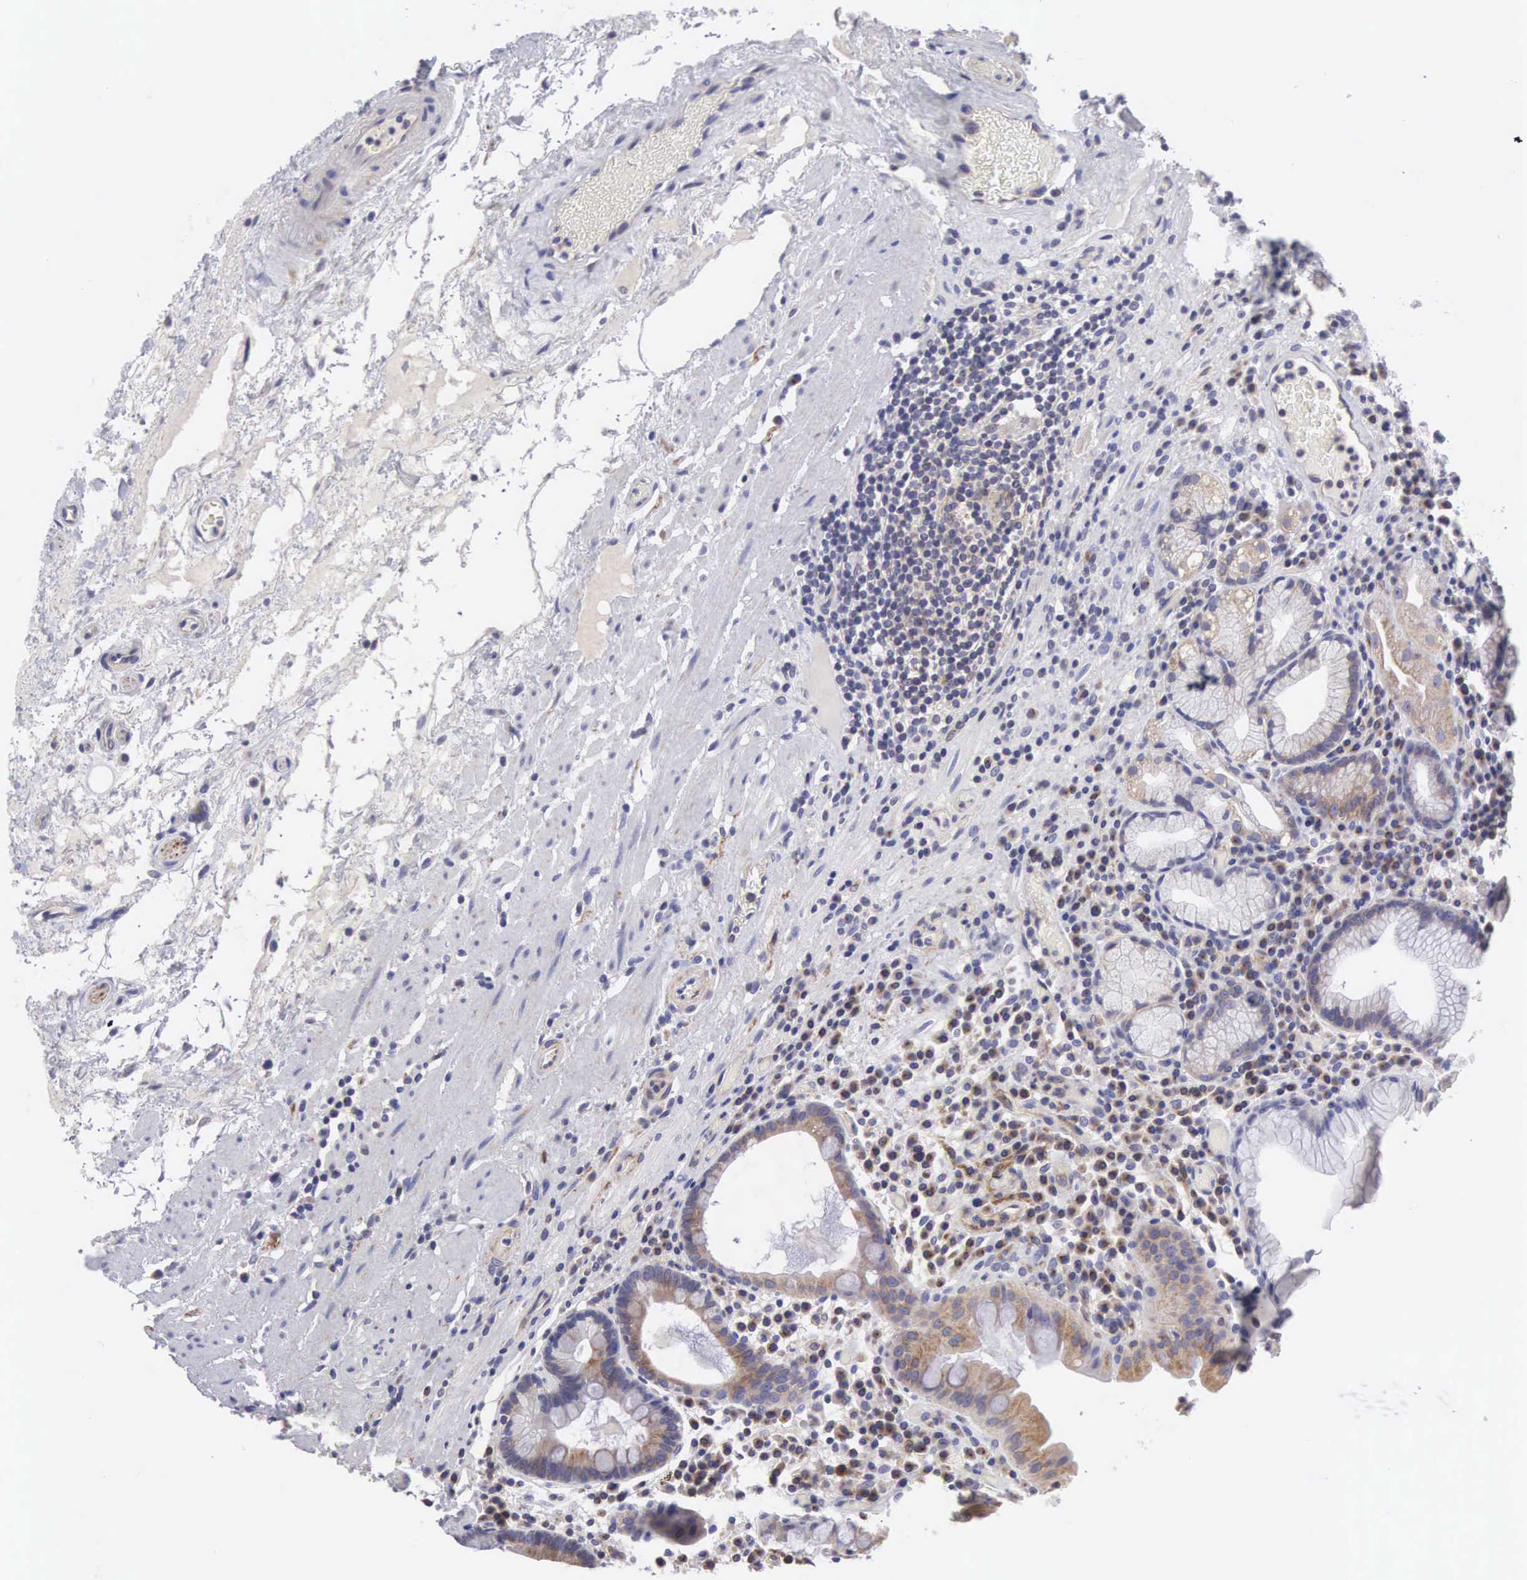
{"staining": {"intensity": "weak", "quantity": "<25%", "location": "cytoplasmic/membranous"}, "tissue": "stomach", "cell_type": "Glandular cells", "image_type": "normal", "snomed": [{"axis": "morphology", "description": "Normal tissue, NOS"}, {"axis": "topography", "description": "Stomach, lower"}, {"axis": "topography", "description": "Duodenum"}], "caption": "IHC image of benign stomach: stomach stained with DAB (3,3'-diaminobenzidine) exhibits no significant protein staining in glandular cells.", "gene": "SLITRK4", "patient": {"sex": "male", "age": 84}}